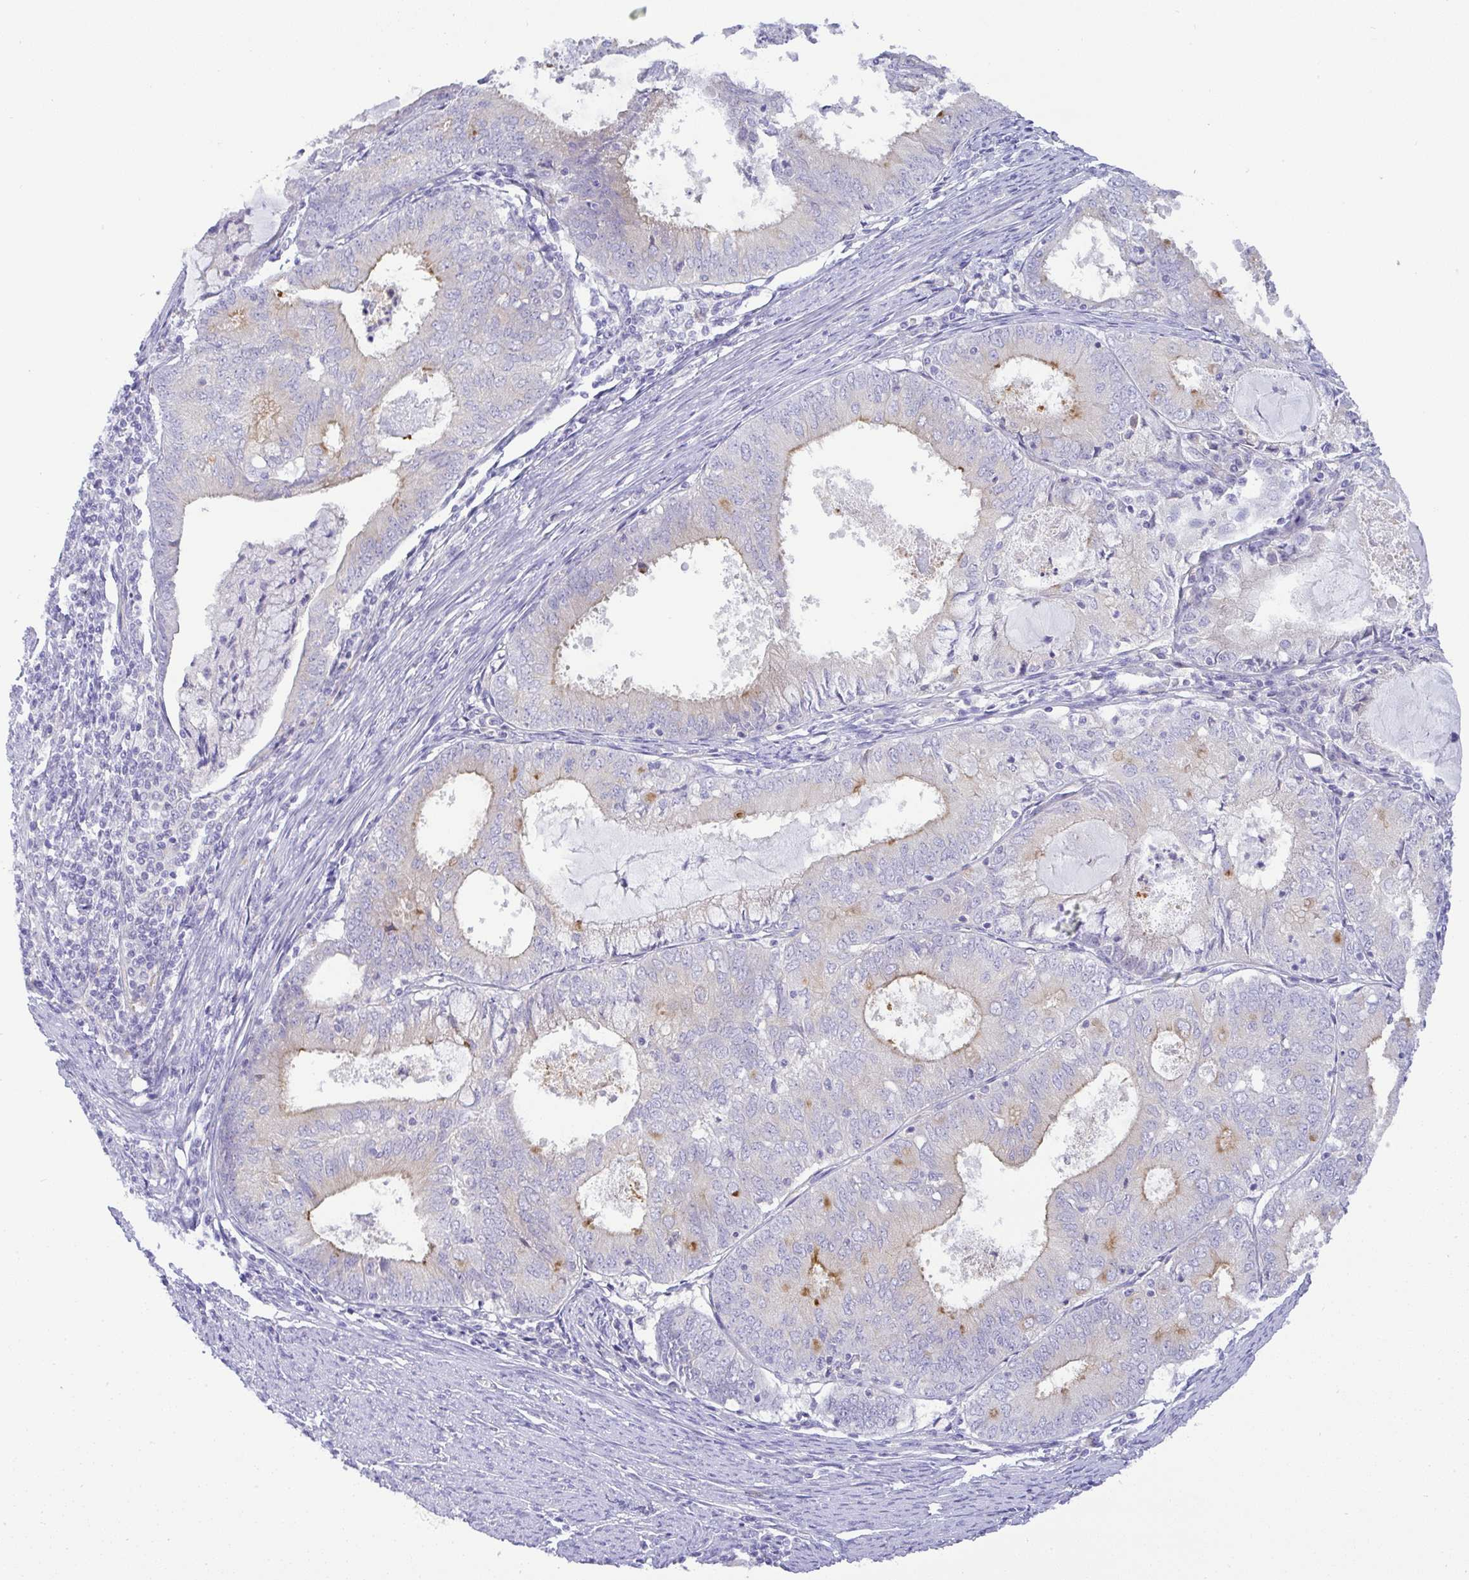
{"staining": {"intensity": "moderate", "quantity": "<25%", "location": "cytoplasmic/membranous"}, "tissue": "endometrial cancer", "cell_type": "Tumor cells", "image_type": "cancer", "snomed": [{"axis": "morphology", "description": "Adenocarcinoma, NOS"}, {"axis": "topography", "description": "Endometrium"}], "caption": "Brown immunohistochemical staining in human endometrial cancer shows moderate cytoplasmic/membranous positivity in about <25% of tumor cells.", "gene": "FAM177A1", "patient": {"sex": "female", "age": 57}}